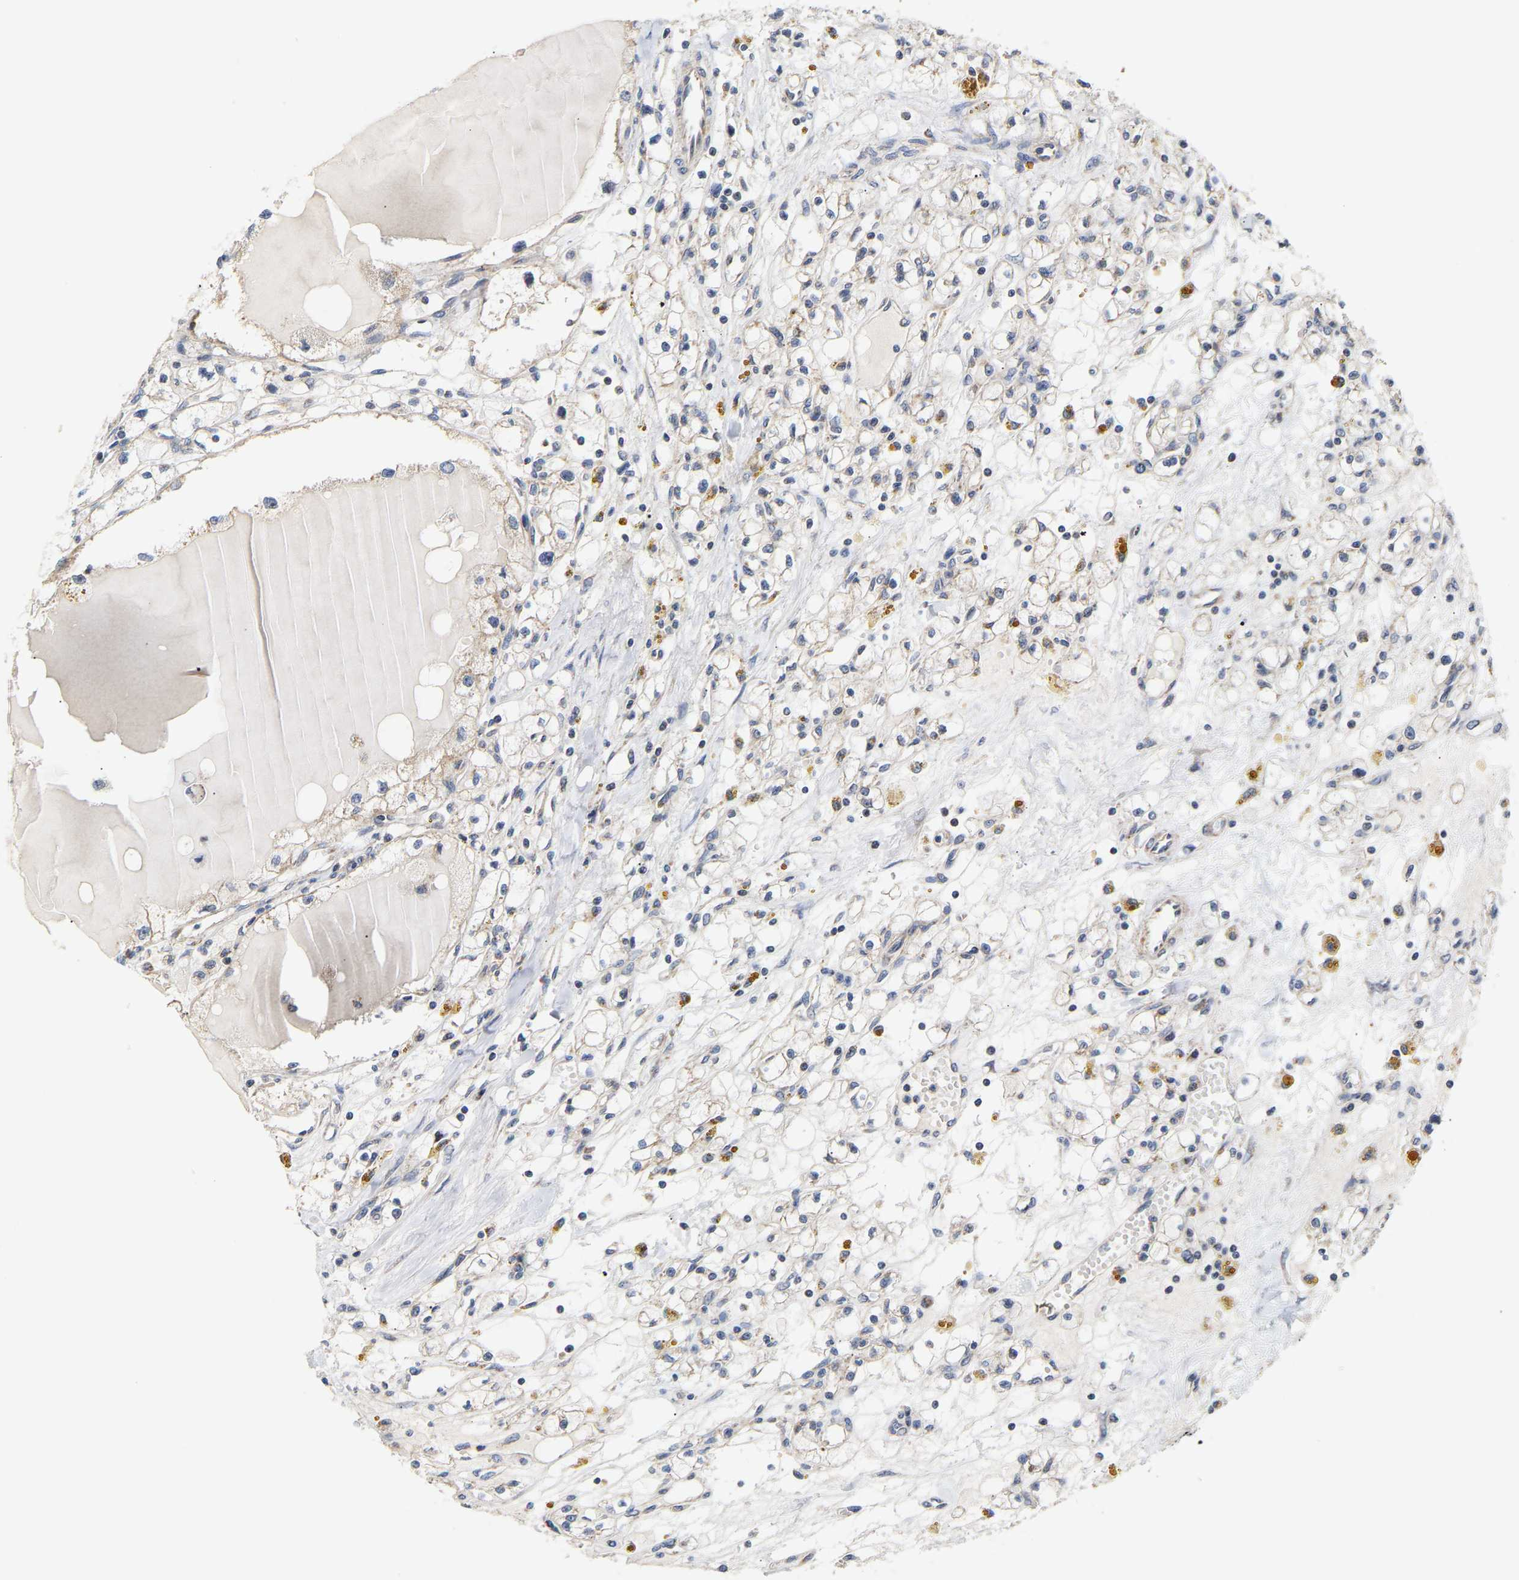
{"staining": {"intensity": "negative", "quantity": "none", "location": "none"}, "tissue": "renal cancer", "cell_type": "Tumor cells", "image_type": "cancer", "snomed": [{"axis": "morphology", "description": "Adenocarcinoma, NOS"}, {"axis": "topography", "description": "Kidney"}], "caption": "This is an immunohistochemistry (IHC) micrograph of renal adenocarcinoma. There is no expression in tumor cells.", "gene": "PCNT", "patient": {"sex": "male", "age": 56}}